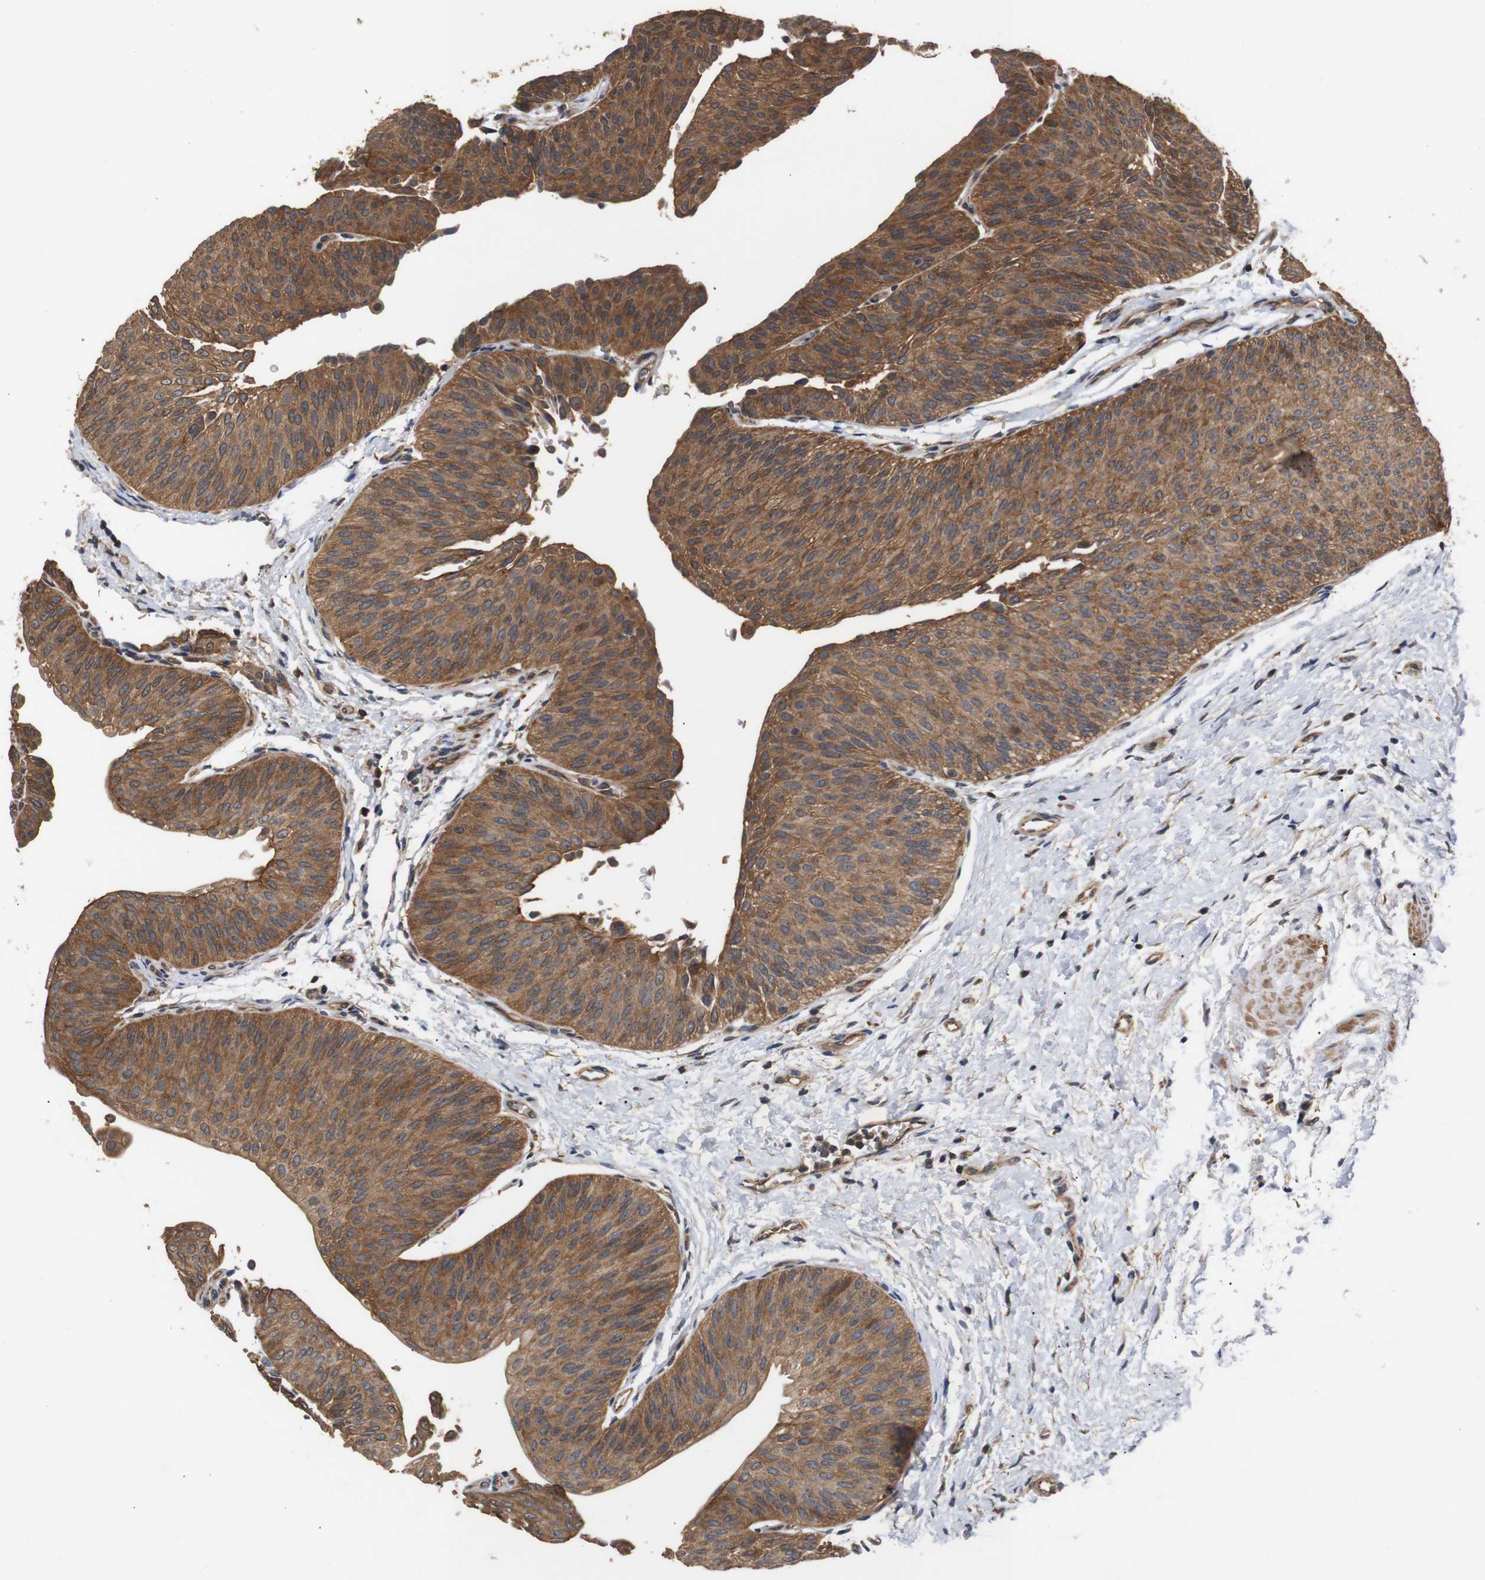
{"staining": {"intensity": "strong", "quantity": ">75%", "location": "cytoplasmic/membranous"}, "tissue": "urothelial cancer", "cell_type": "Tumor cells", "image_type": "cancer", "snomed": [{"axis": "morphology", "description": "Urothelial carcinoma, Low grade"}, {"axis": "topography", "description": "Urinary bladder"}], "caption": "Immunohistochemistry of urothelial cancer demonstrates high levels of strong cytoplasmic/membranous staining in approximately >75% of tumor cells.", "gene": "DDR1", "patient": {"sex": "female", "age": 60}}